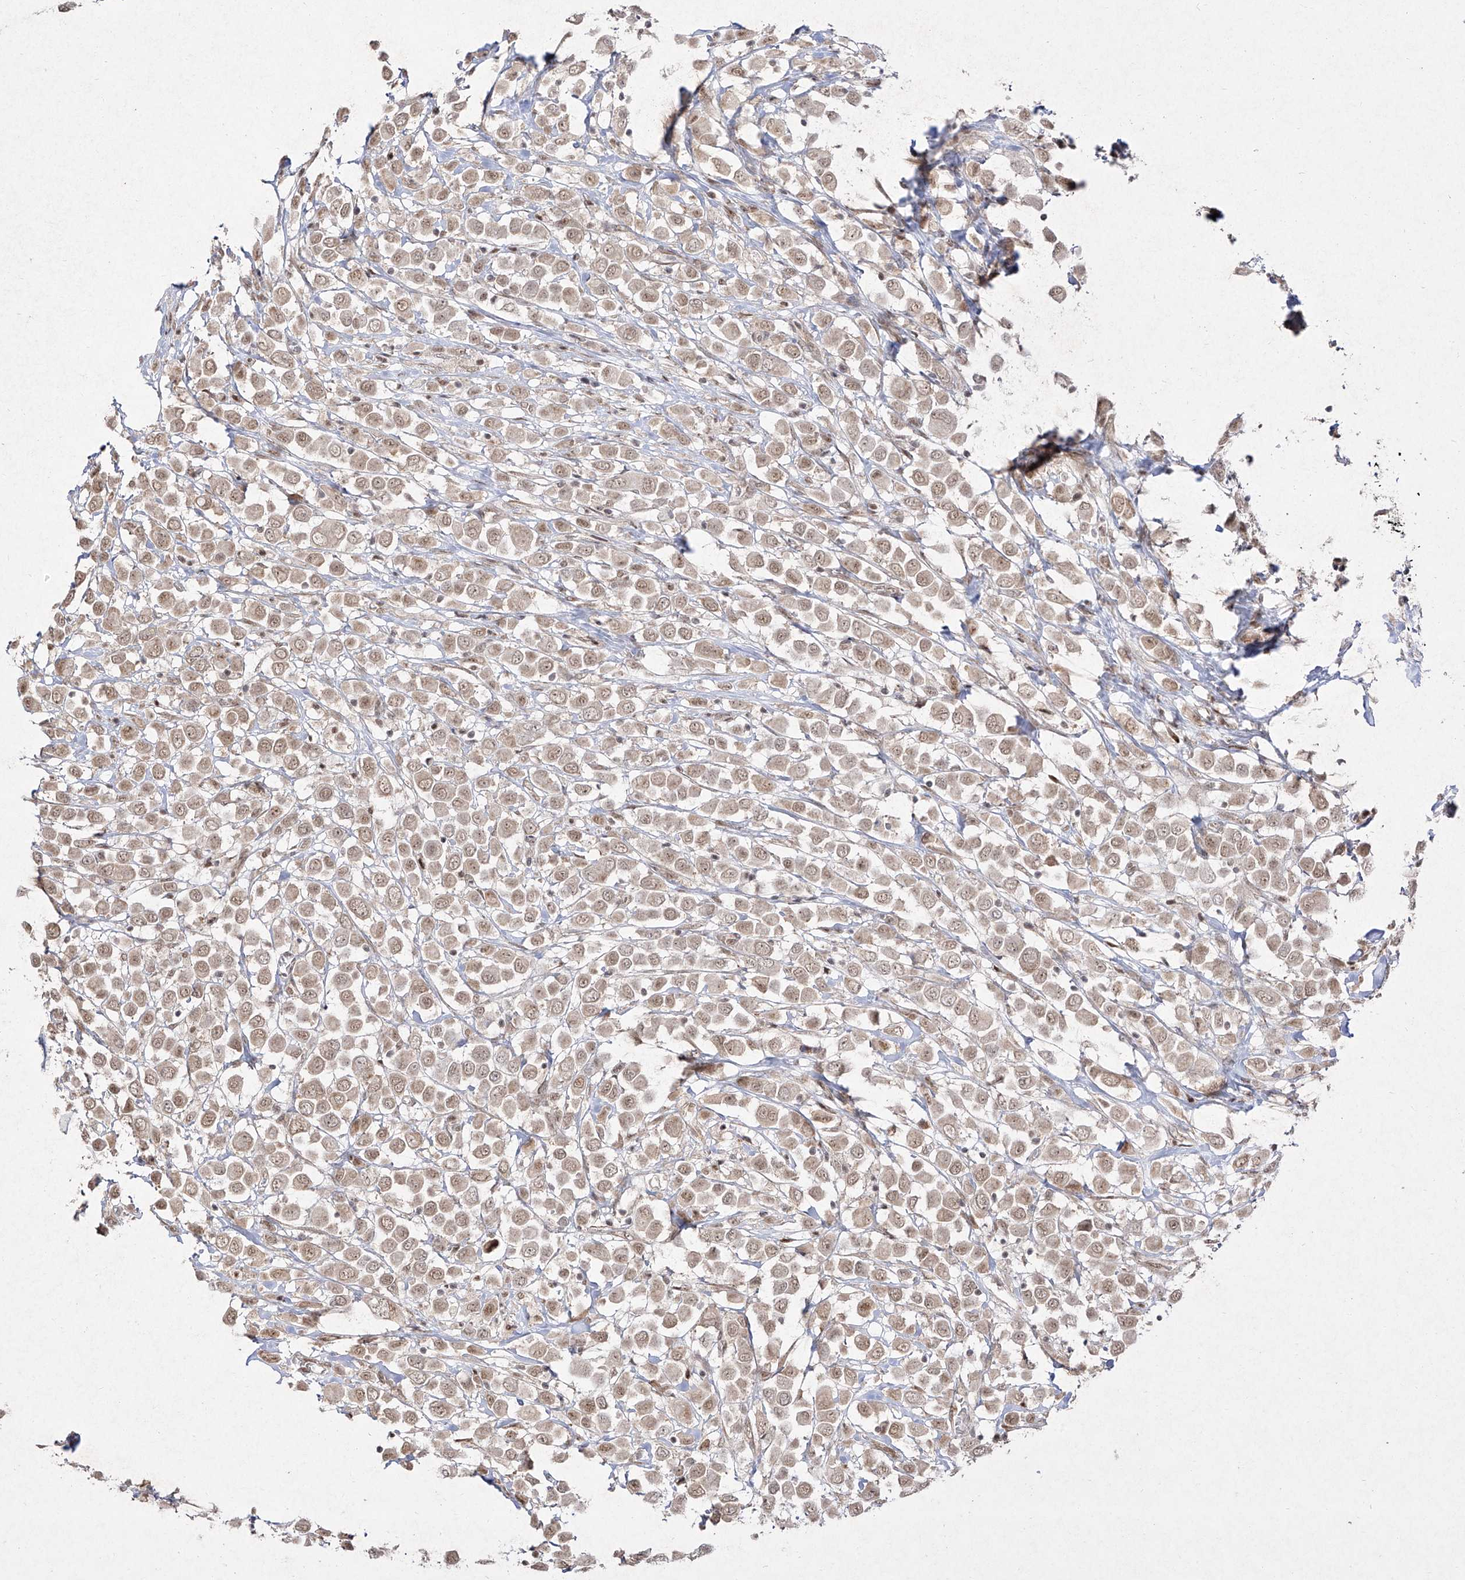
{"staining": {"intensity": "weak", "quantity": ">75%", "location": "nuclear"}, "tissue": "breast cancer", "cell_type": "Tumor cells", "image_type": "cancer", "snomed": [{"axis": "morphology", "description": "Duct carcinoma"}, {"axis": "topography", "description": "Breast"}], "caption": "An image showing weak nuclear expression in approximately >75% of tumor cells in breast cancer (intraductal carcinoma), as visualized by brown immunohistochemical staining.", "gene": "SNRNP27", "patient": {"sex": "female", "age": 61}}